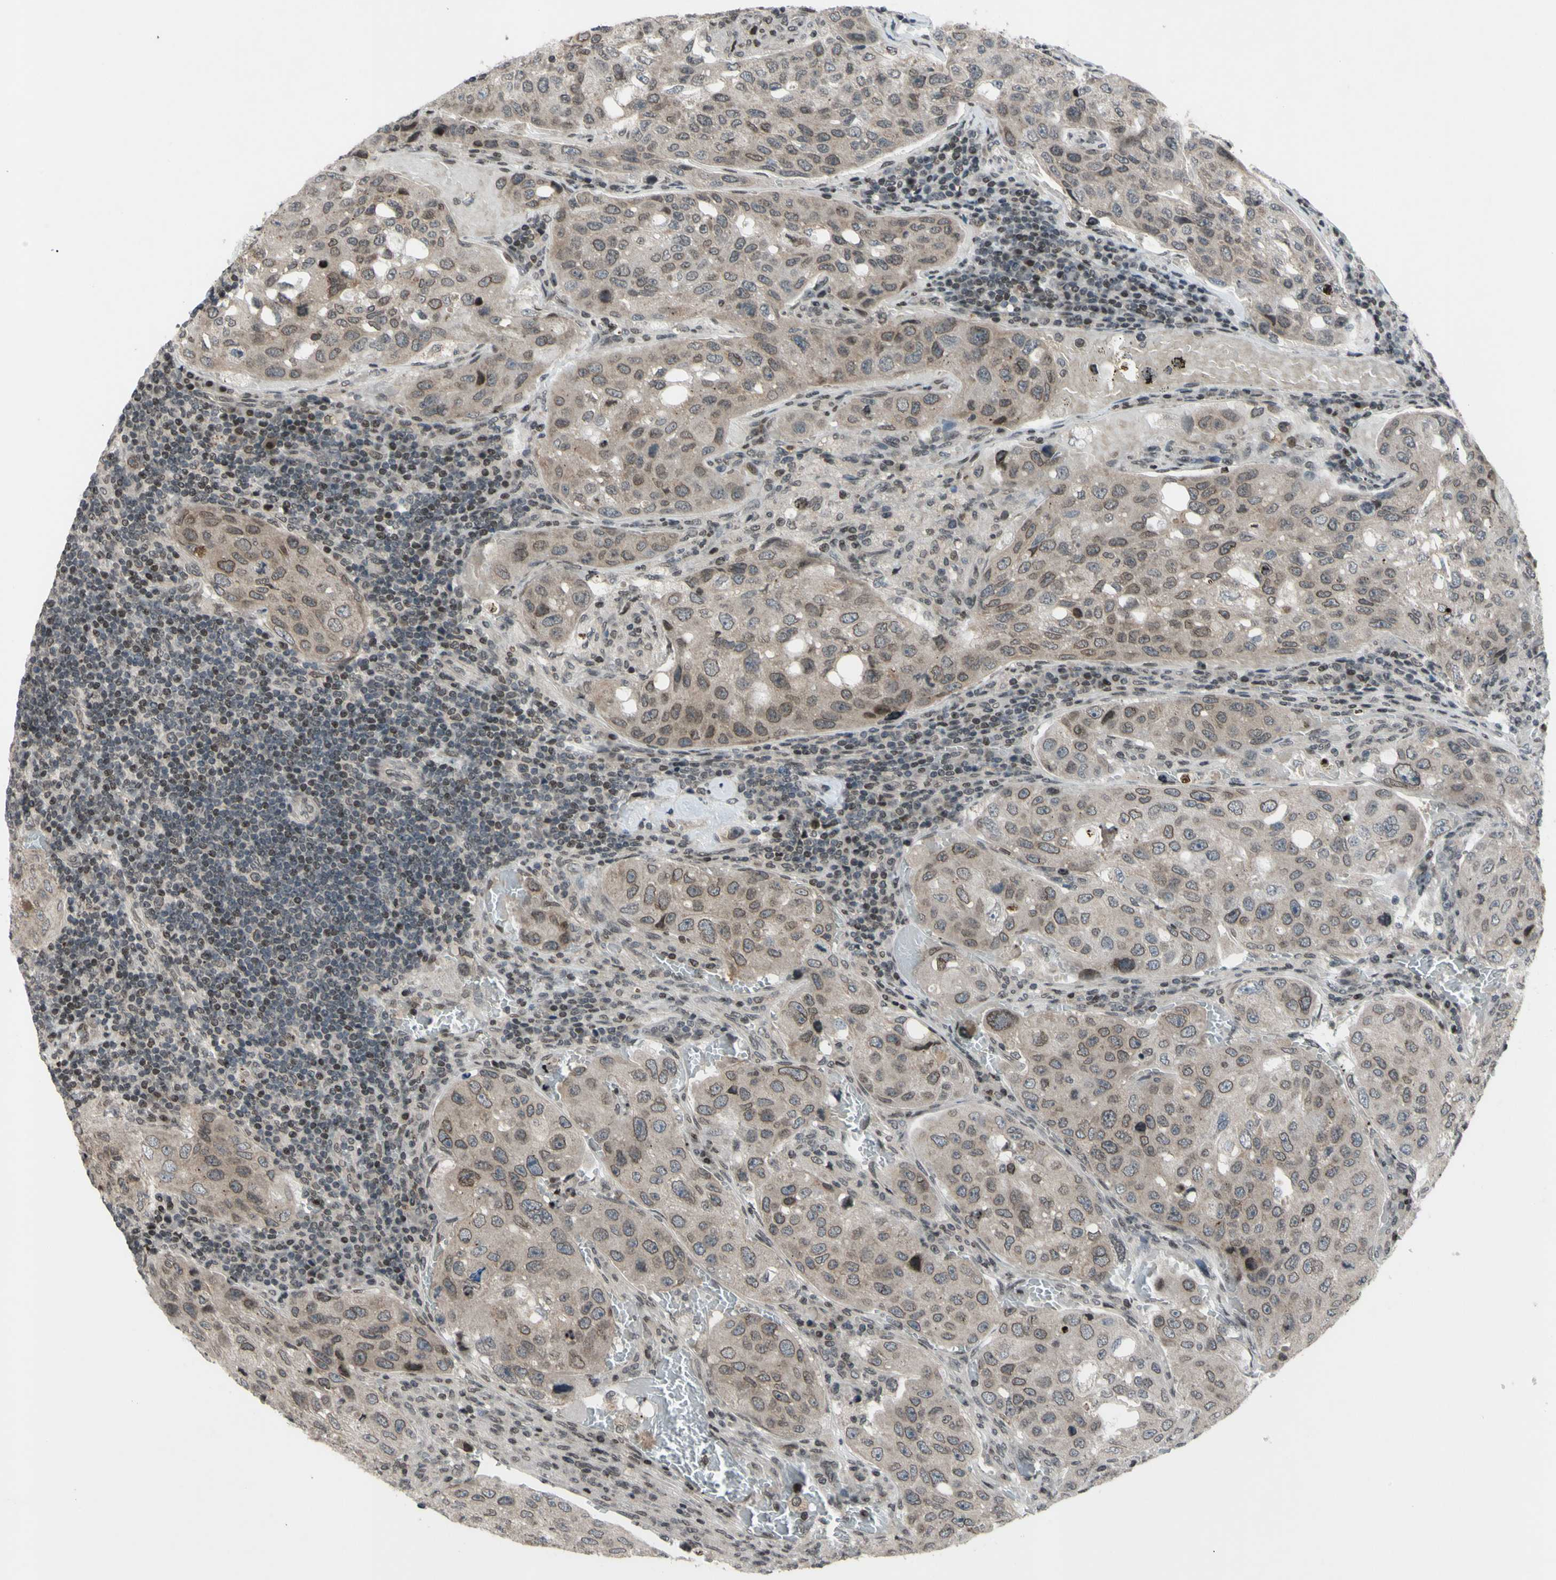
{"staining": {"intensity": "weak", "quantity": "25%-75%", "location": "cytoplasmic/membranous,nuclear"}, "tissue": "urothelial cancer", "cell_type": "Tumor cells", "image_type": "cancer", "snomed": [{"axis": "morphology", "description": "Urothelial carcinoma, High grade"}, {"axis": "topography", "description": "Lymph node"}, {"axis": "topography", "description": "Urinary bladder"}], "caption": "A low amount of weak cytoplasmic/membranous and nuclear staining is present in approximately 25%-75% of tumor cells in high-grade urothelial carcinoma tissue.", "gene": "XPO1", "patient": {"sex": "male", "age": 51}}